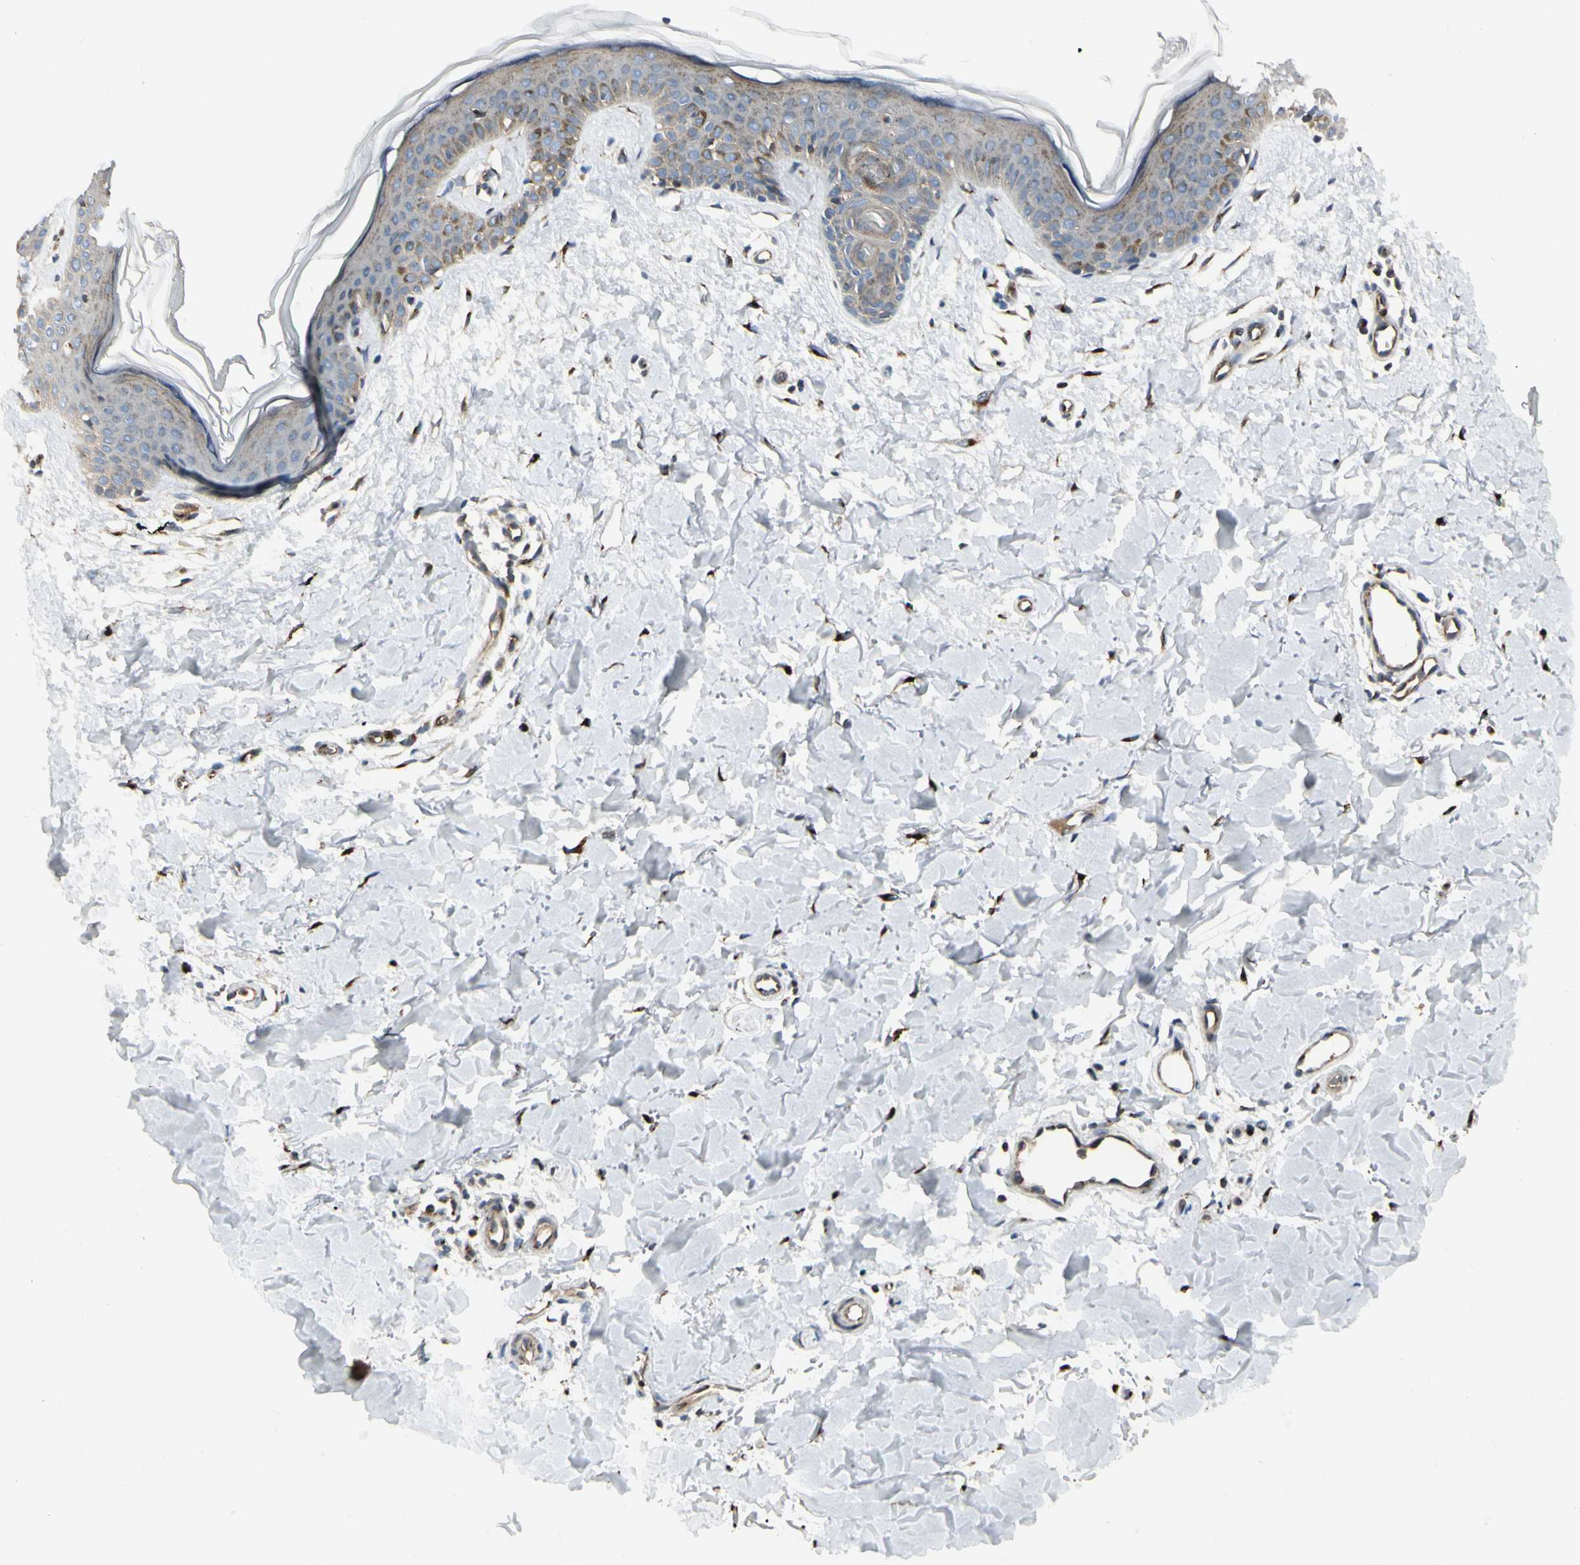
{"staining": {"intensity": "moderate", "quantity": ">75%", "location": "cytoplasmic/membranous"}, "tissue": "skin", "cell_type": "Fibroblasts", "image_type": "normal", "snomed": [{"axis": "morphology", "description": "Normal tissue, NOS"}, {"axis": "topography", "description": "Skin"}], "caption": "The immunohistochemical stain highlights moderate cytoplasmic/membranous positivity in fibroblasts of unremarkable skin. (DAB (3,3'-diaminobenzidine) IHC, brown staining for protein, blue staining for nuclei).", "gene": "NUCB2", "patient": {"sex": "female", "age": 56}}